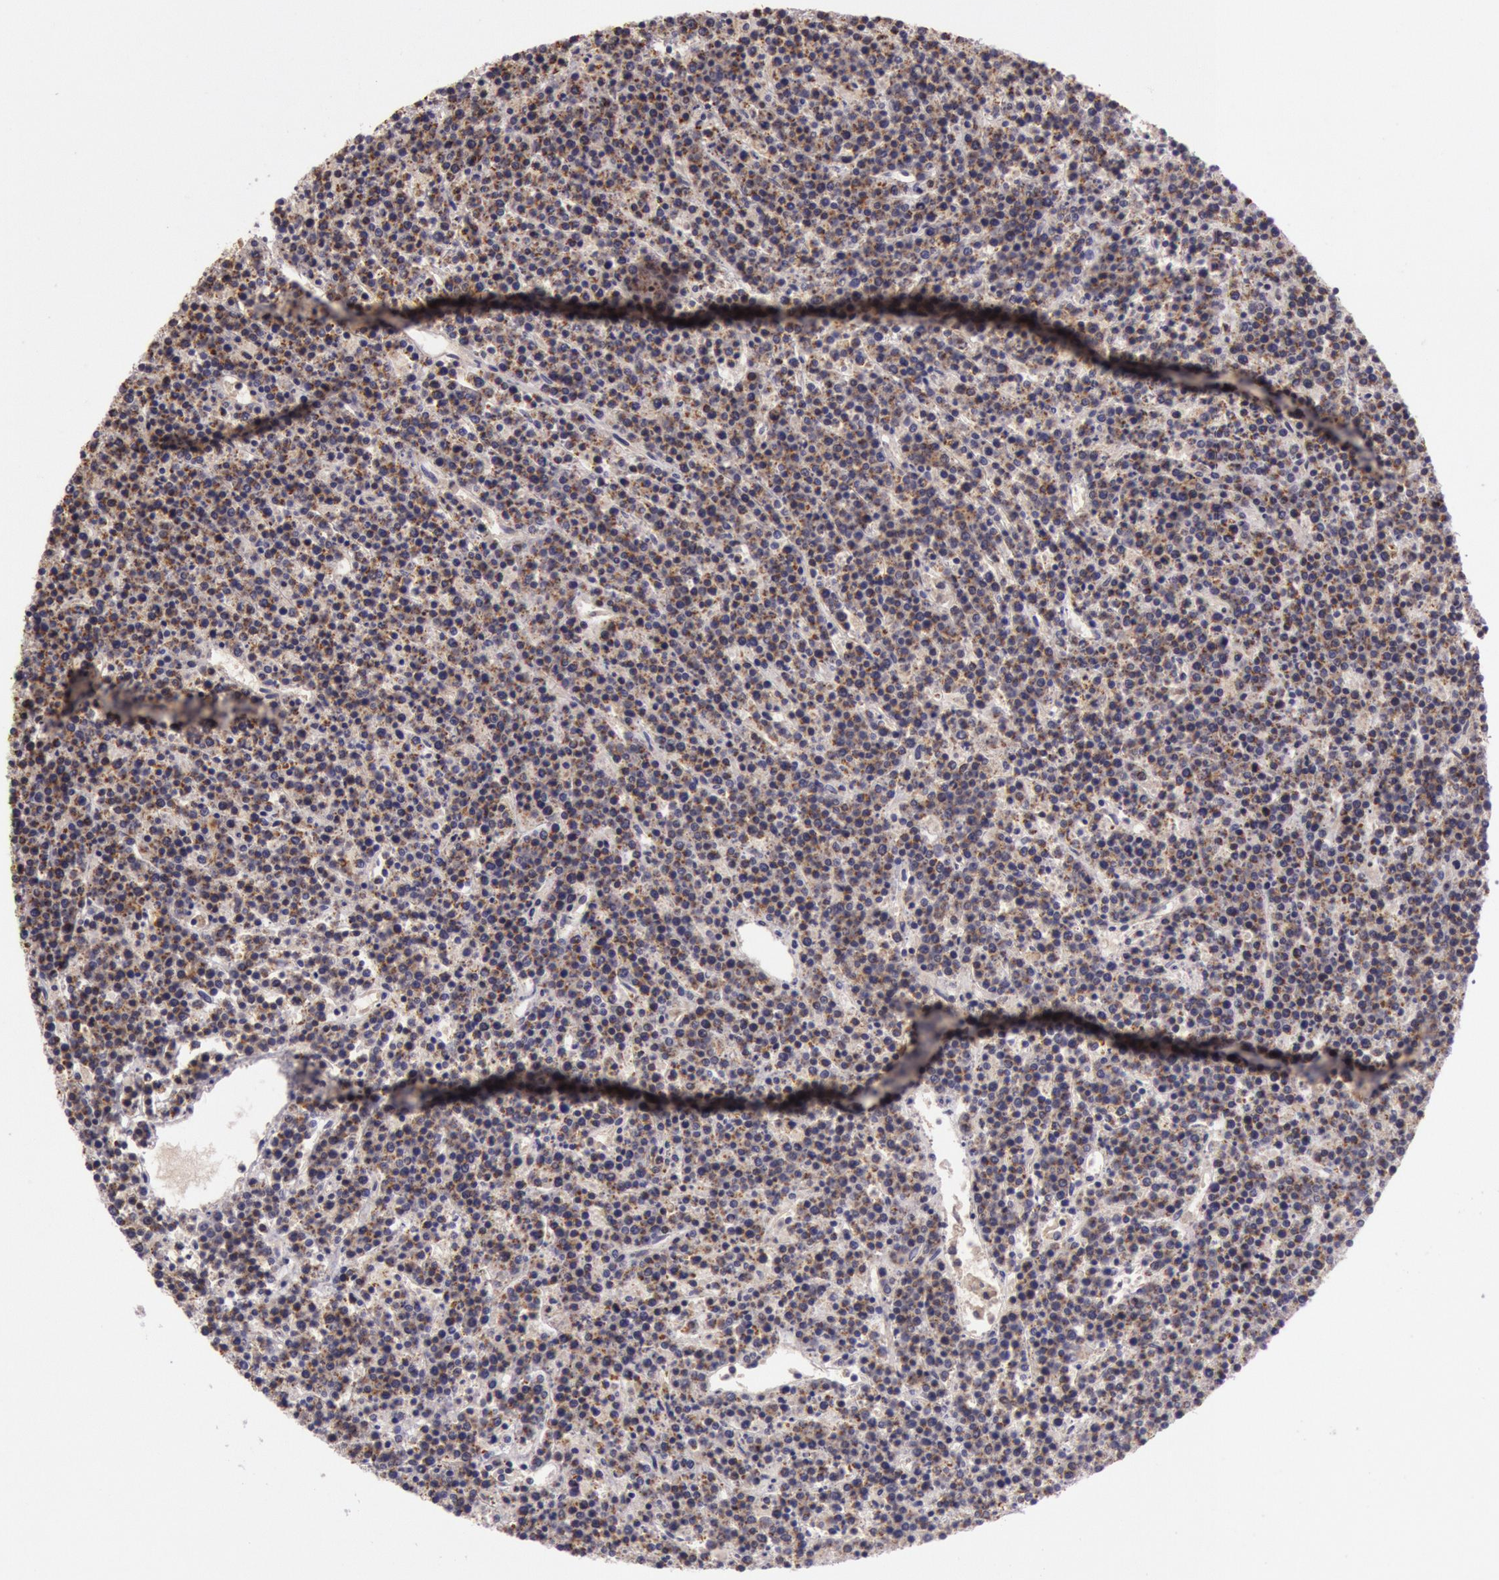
{"staining": {"intensity": "strong", "quantity": ">75%", "location": "cytoplasmic/membranous"}, "tissue": "lymphoma", "cell_type": "Tumor cells", "image_type": "cancer", "snomed": [{"axis": "morphology", "description": "Malignant lymphoma, non-Hodgkin's type, High grade"}, {"axis": "topography", "description": "Ovary"}], "caption": "Immunohistochemistry (DAB (3,3'-diaminobenzidine)) staining of human malignant lymphoma, non-Hodgkin's type (high-grade) displays strong cytoplasmic/membranous protein staining in approximately >75% of tumor cells.", "gene": "CDK16", "patient": {"sex": "female", "age": 56}}